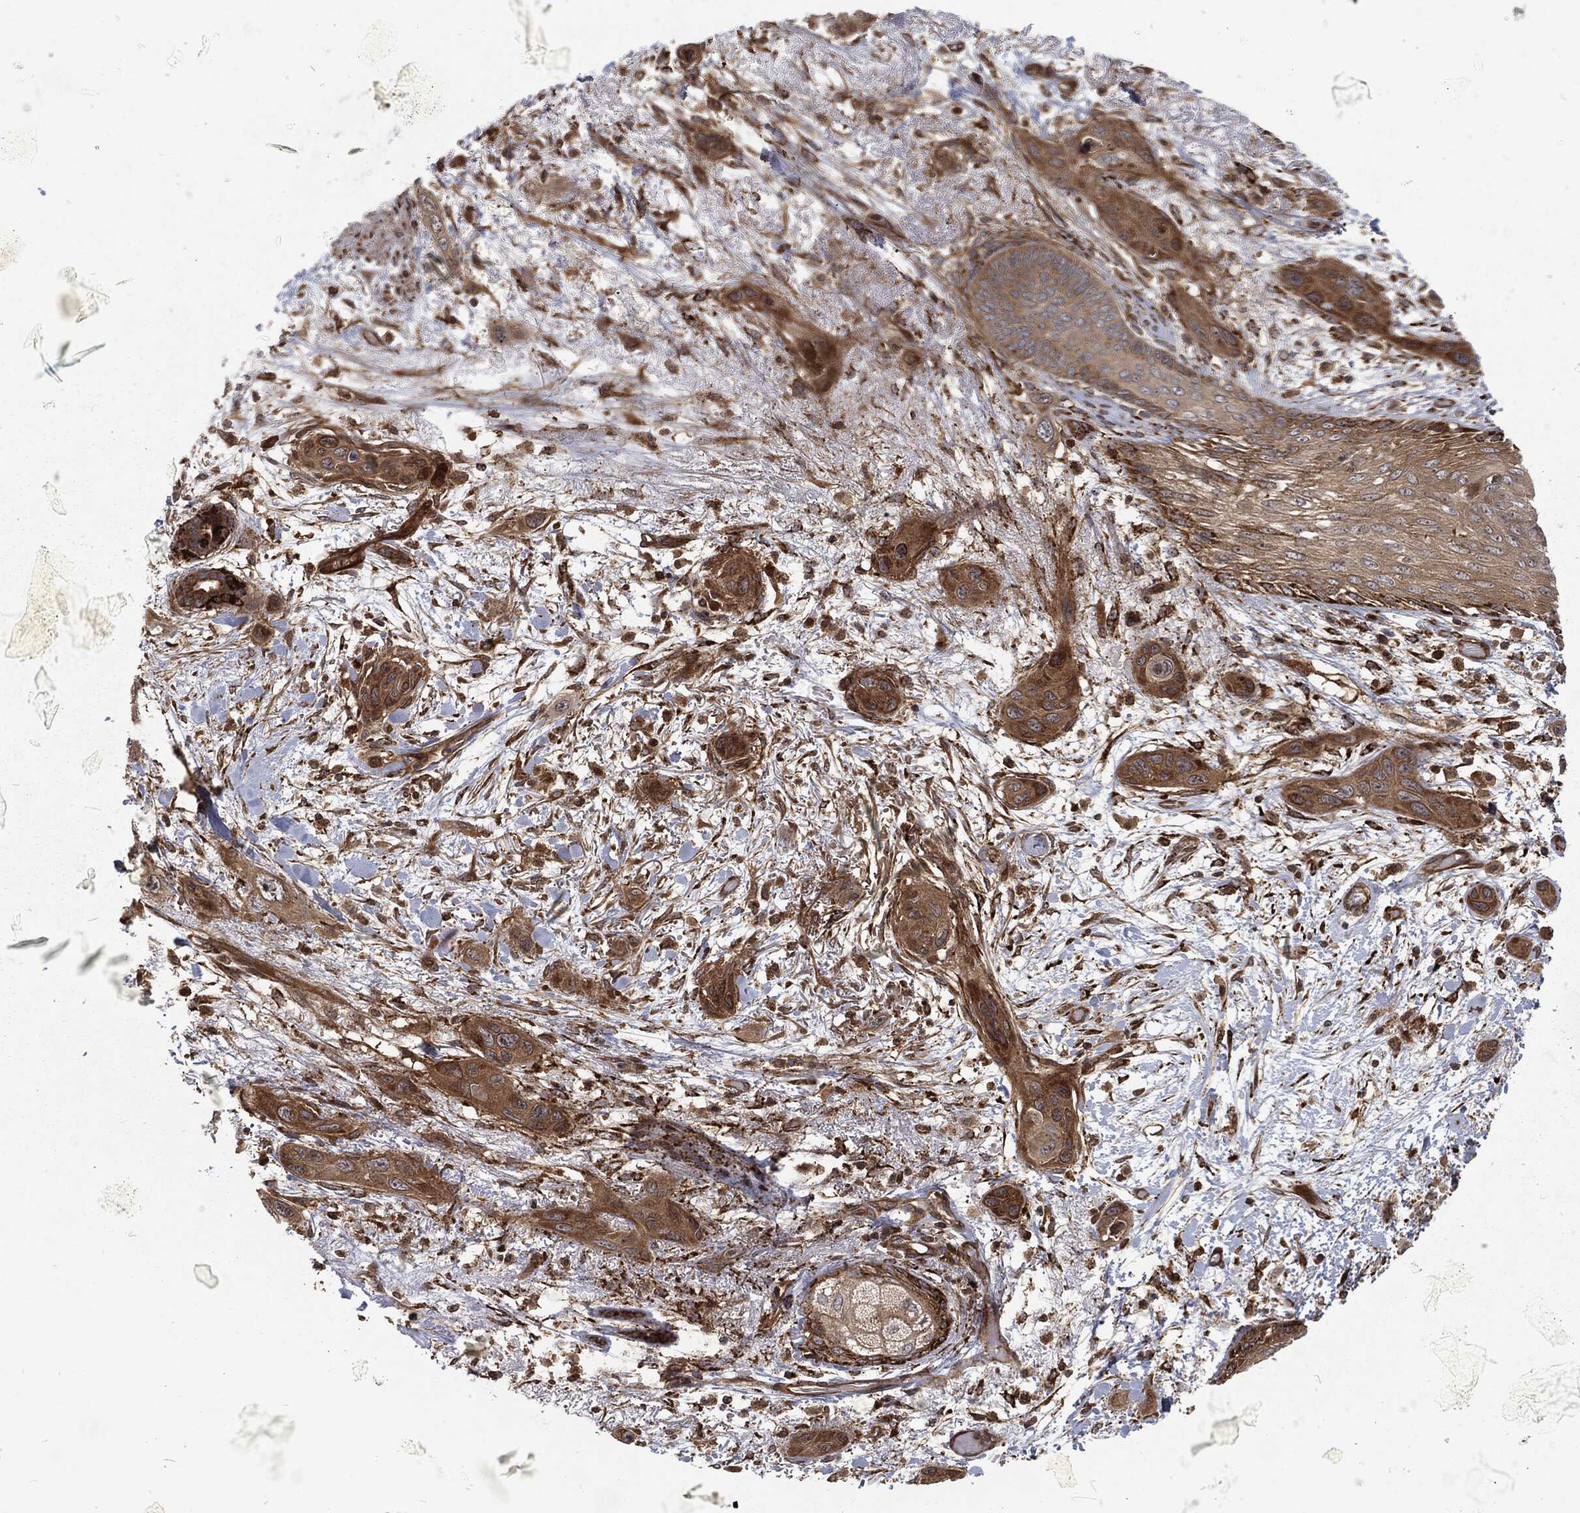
{"staining": {"intensity": "strong", "quantity": ">75%", "location": "cytoplasmic/membranous"}, "tissue": "skin cancer", "cell_type": "Tumor cells", "image_type": "cancer", "snomed": [{"axis": "morphology", "description": "Squamous cell carcinoma, NOS"}, {"axis": "topography", "description": "Skin"}], "caption": "The micrograph reveals a brown stain indicating the presence of a protein in the cytoplasmic/membranous of tumor cells in skin cancer.", "gene": "RFTN1", "patient": {"sex": "male", "age": 79}}